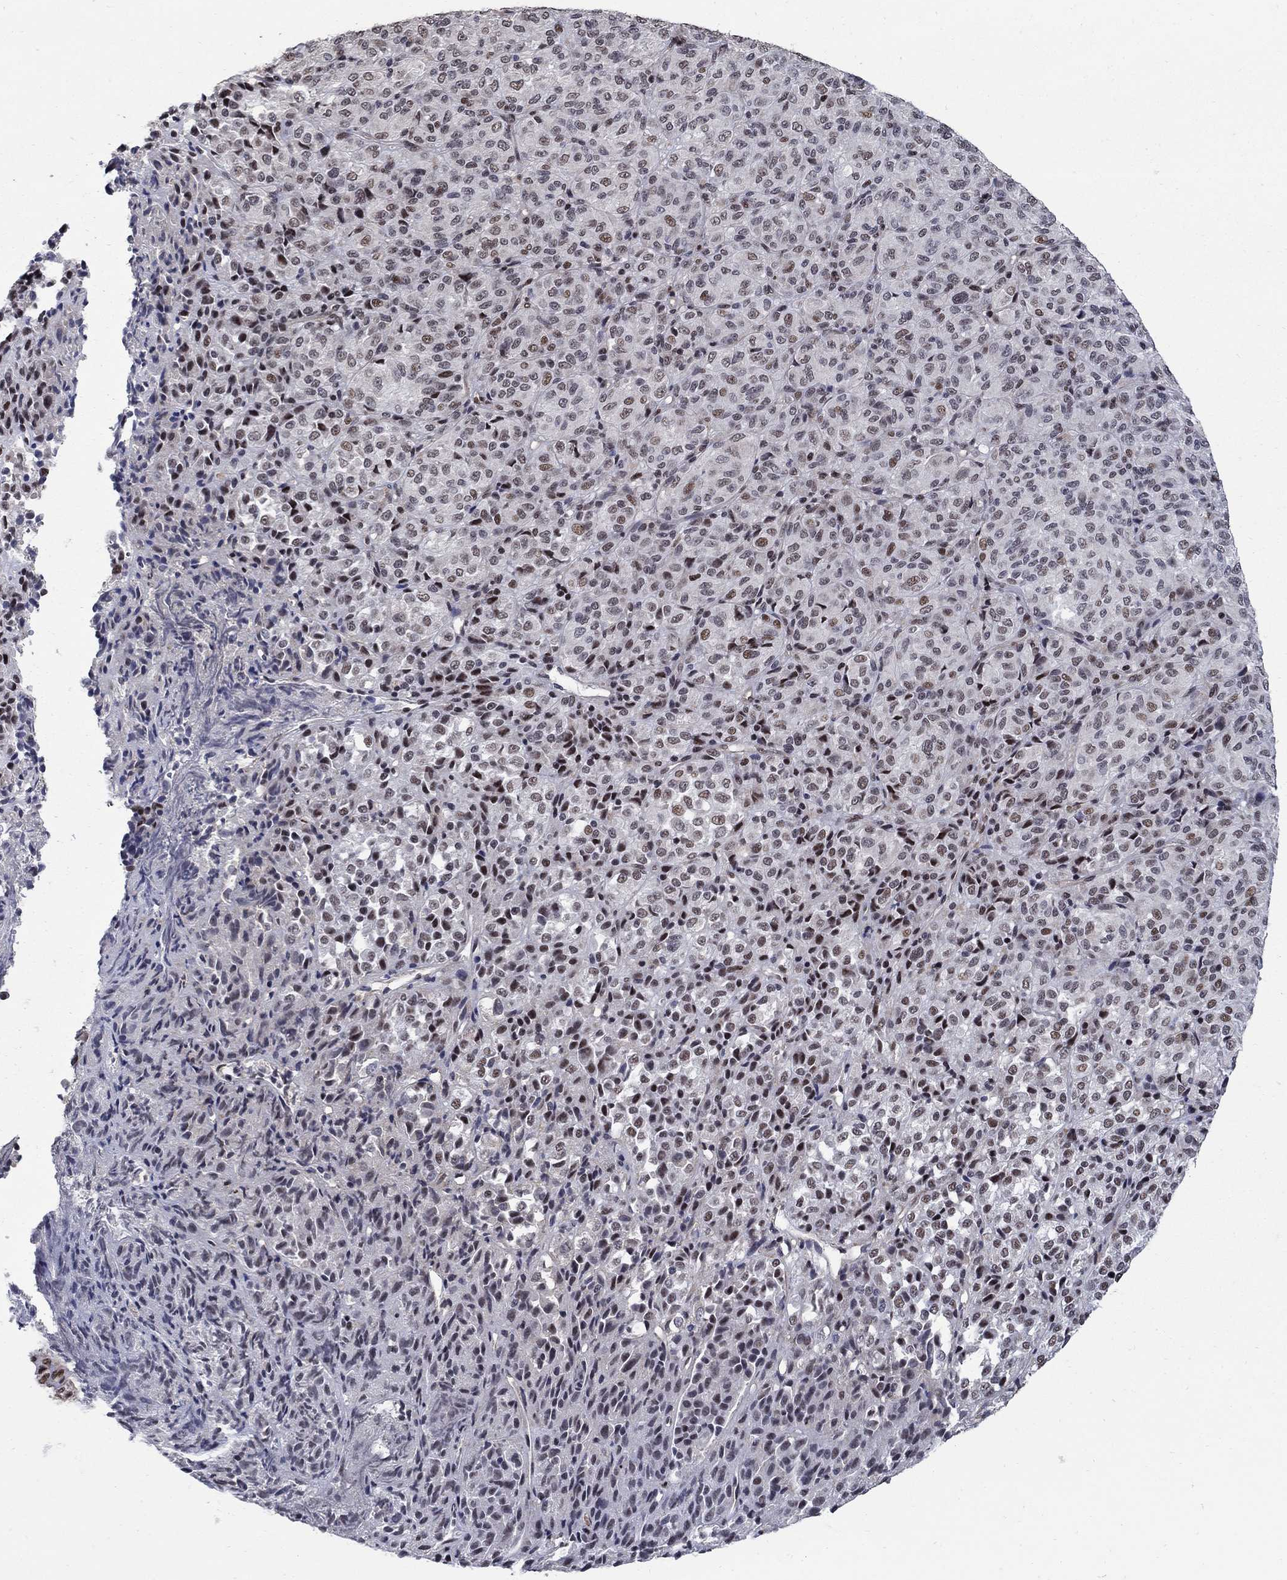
{"staining": {"intensity": "strong", "quantity": "25%-75%", "location": "nuclear"}, "tissue": "melanoma", "cell_type": "Tumor cells", "image_type": "cancer", "snomed": [{"axis": "morphology", "description": "Malignant melanoma, Metastatic site"}, {"axis": "topography", "description": "Brain"}], "caption": "Human malignant melanoma (metastatic site) stained for a protein (brown) displays strong nuclear positive positivity in approximately 25%-75% of tumor cells.", "gene": "PNISR", "patient": {"sex": "female", "age": 56}}